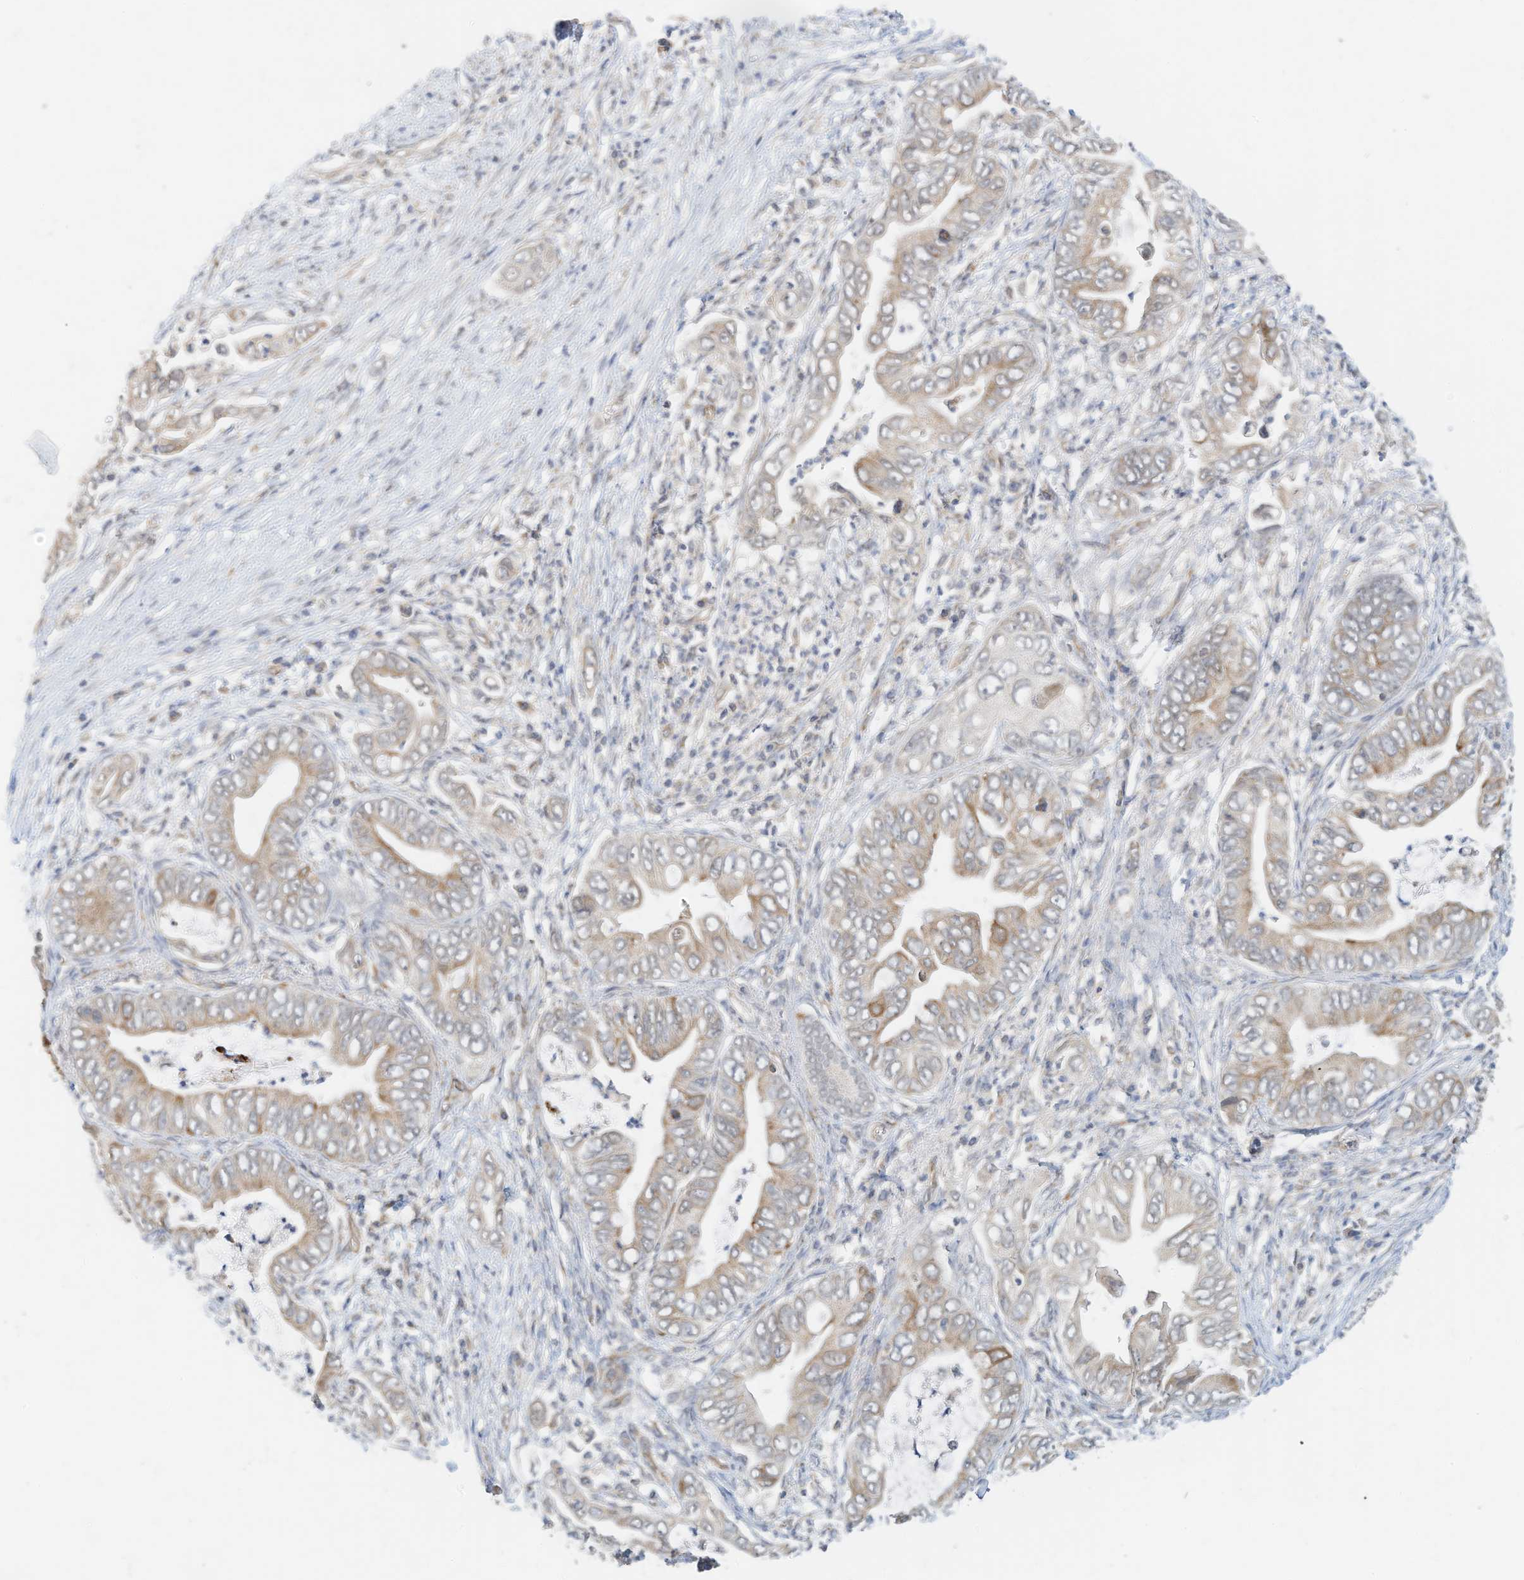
{"staining": {"intensity": "weak", "quantity": "<25%", "location": "cytoplasmic/membranous"}, "tissue": "pancreatic cancer", "cell_type": "Tumor cells", "image_type": "cancer", "snomed": [{"axis": "morphology", "description": "Adenocarcinoma, NOS"}, {"axis": "topography", "description": "Pancreas"}], "caption": "This is an IHC micrograph of pancreatic cancer (adenocarcinoma). There is no positivity in tumor cells.", "gene": "METTL6", "patient": {"sex": "male", "age": 75}}